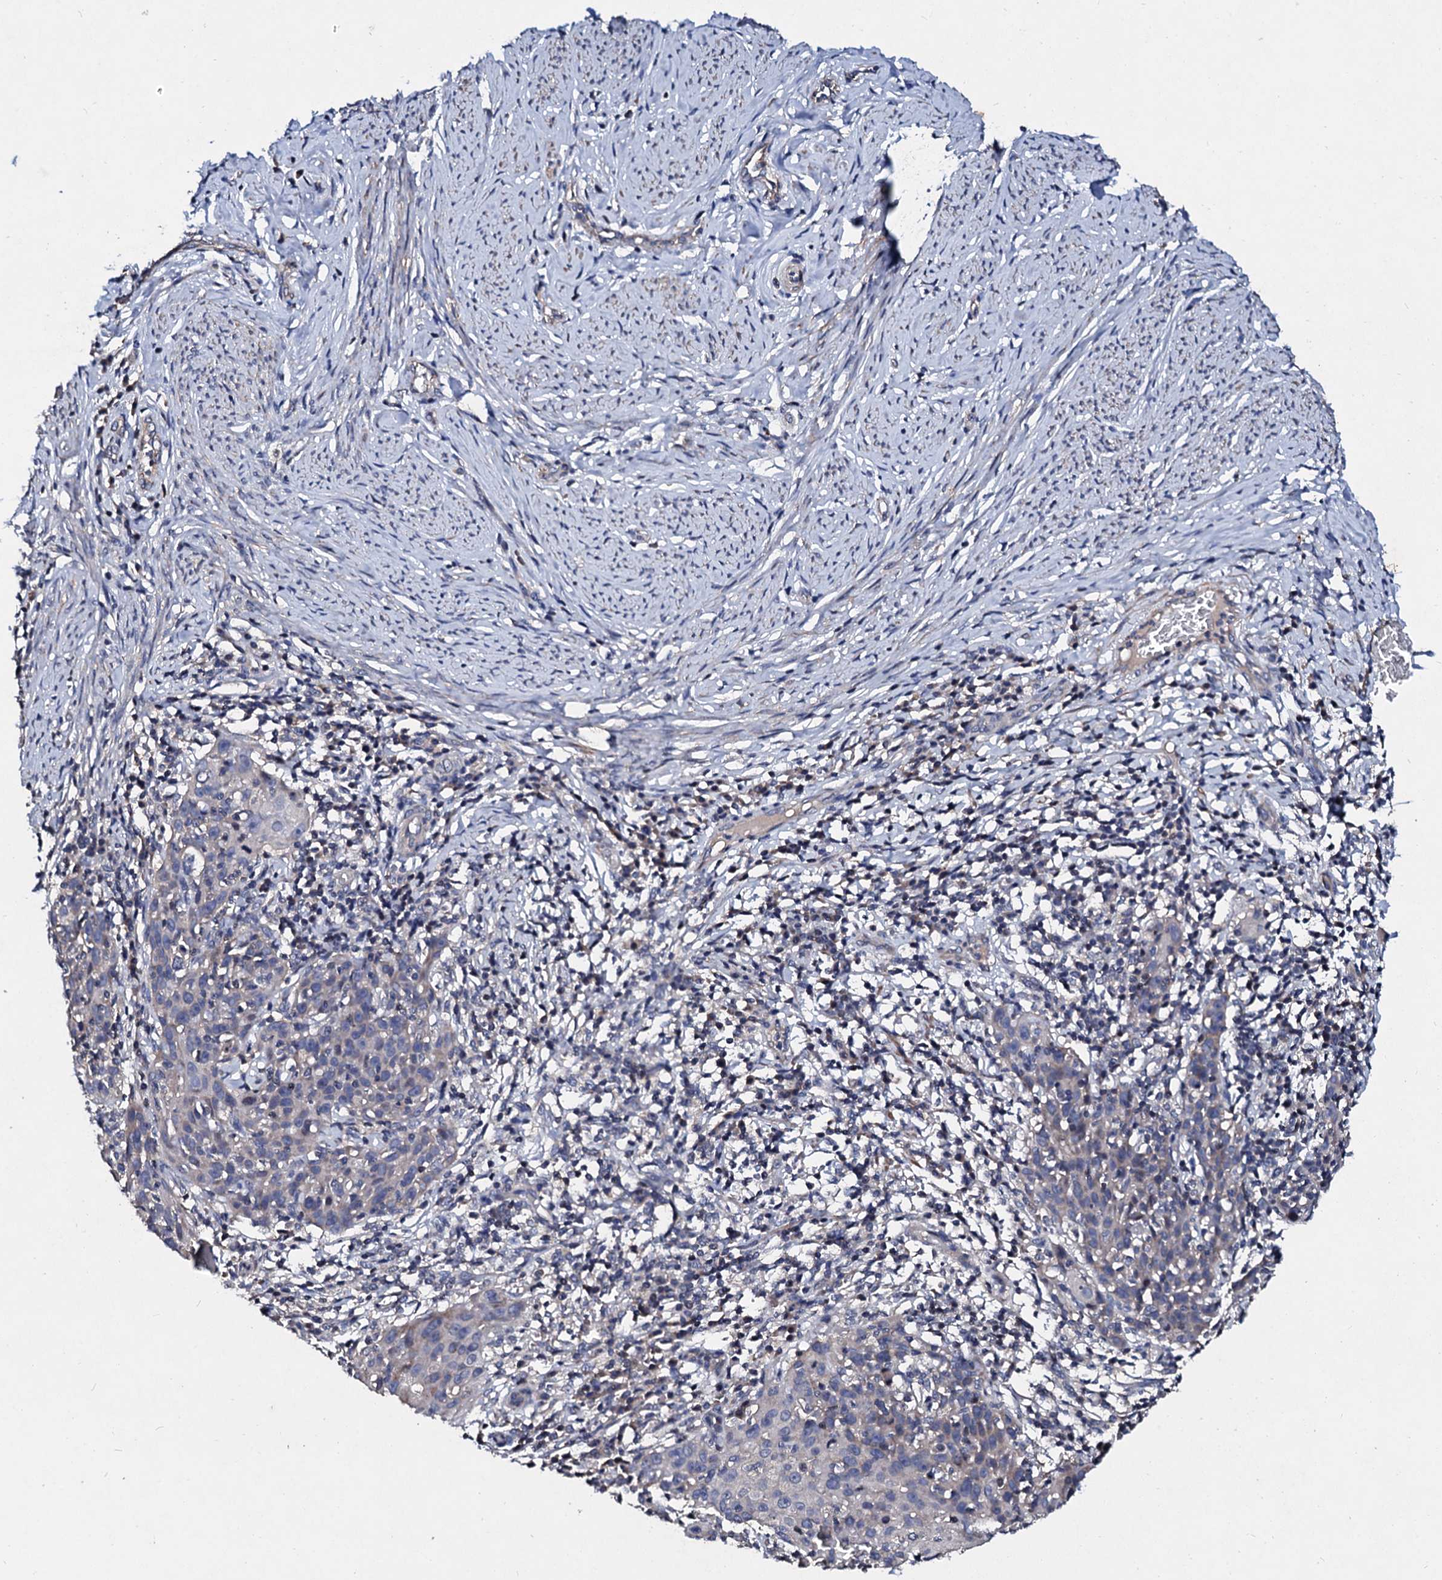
{"staining": {"intensity": "negative", "quantity": "none", "location": "none"}, "tissue": "cervical cancer", "cell_type": "Tumor cells", "image_type": "cancer", "snomed": [{"axis": "morphology", "description": "Squamous cell carcinoma, NOS"}, {"axis": "topography", "description": "Cervix"}], "caption": "This is an IHC image of human cervical cancer (squamous cell carcinoma). There is no positivity in tumor cells.", "gene": "FIBIN", "patient": {"sex": "female", "age": 50}}